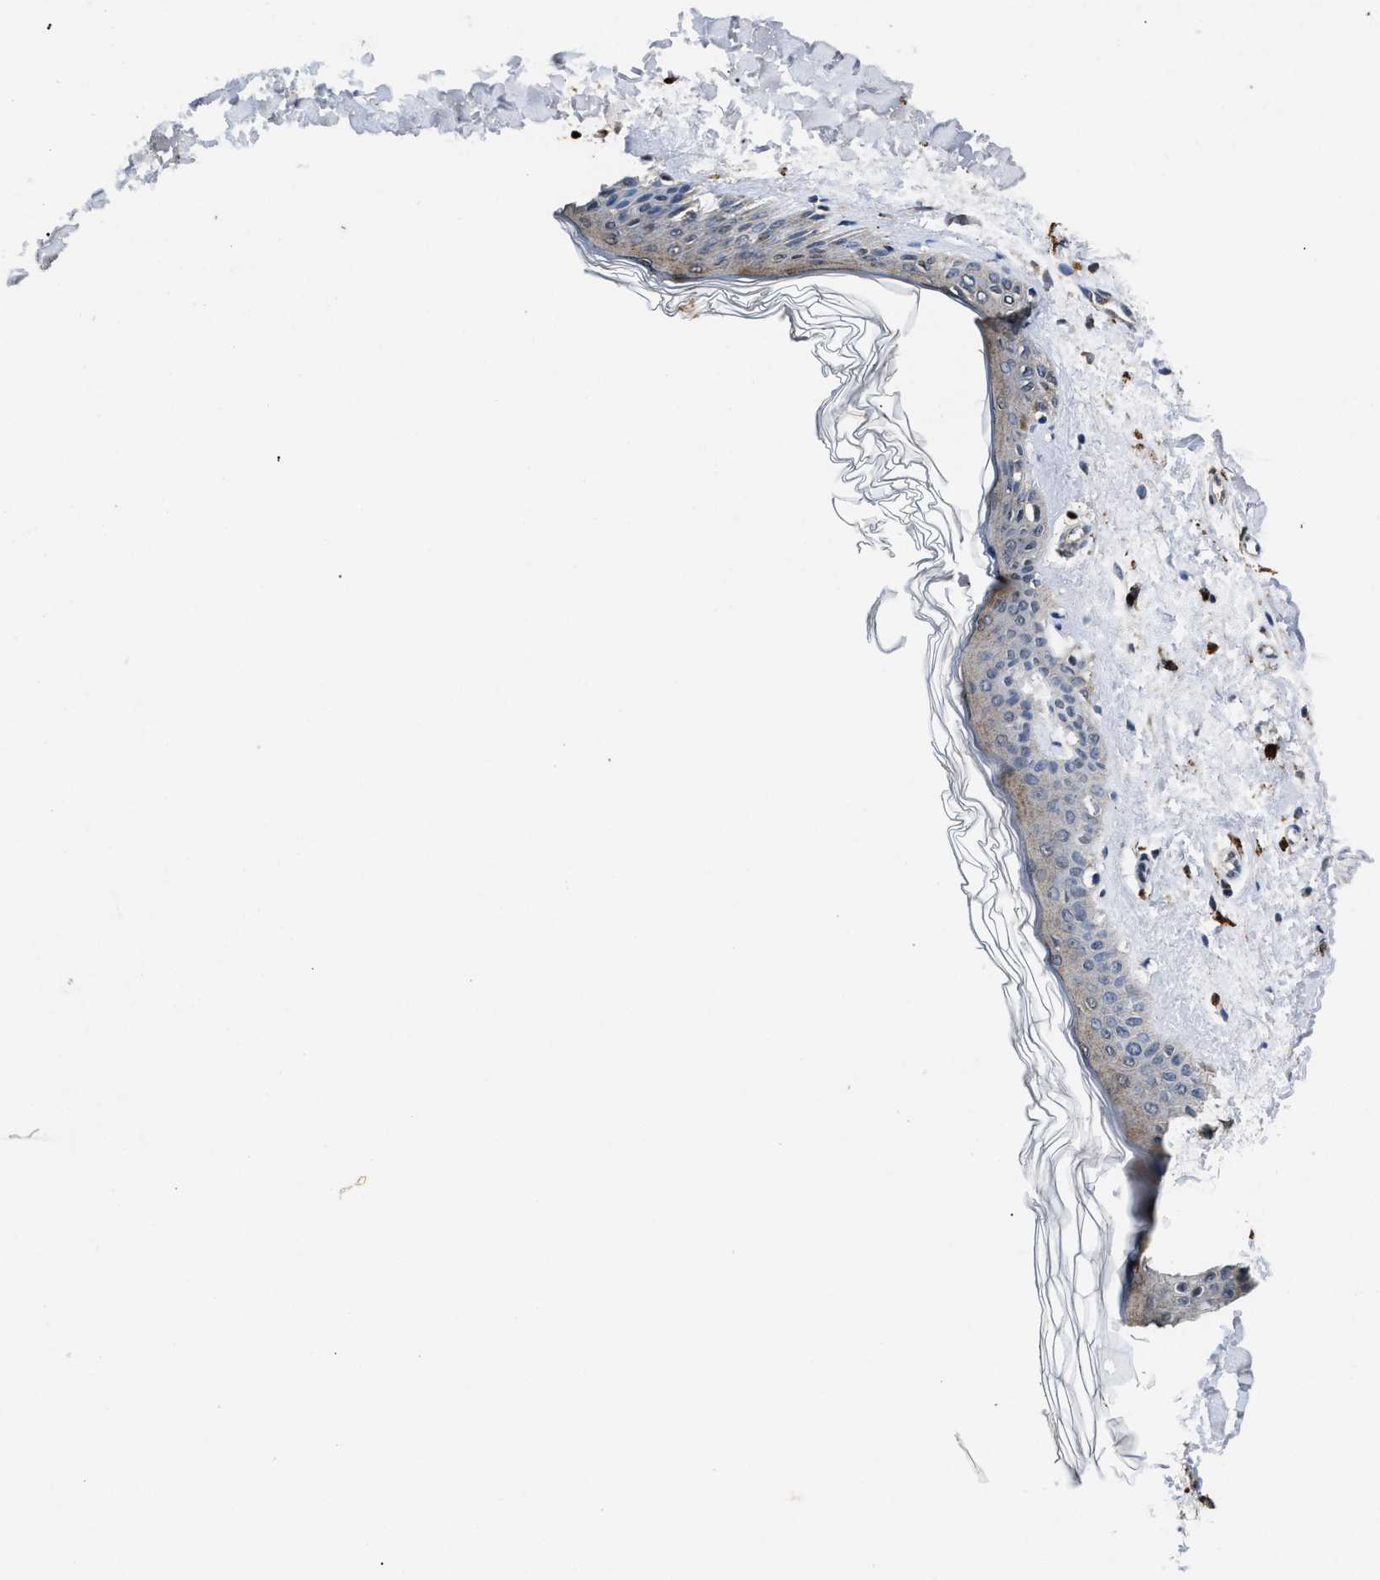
{"staining": {"intensity": "negative", "quantity": "none", "location": "none"}, "tissue": "skin", "cell_type": "Fibroblasts", "image_type": "normal", "snomed": [{"axis": "morphology", "description": "Normal tissue, NOS"}, {"axis": "topography", "description": "Skin"}], "caption": "The image exhibits no significant staining in fibroblasts of skin.", "gene": "ACOX1", "patient": {"sex": "female", "age": 41}}